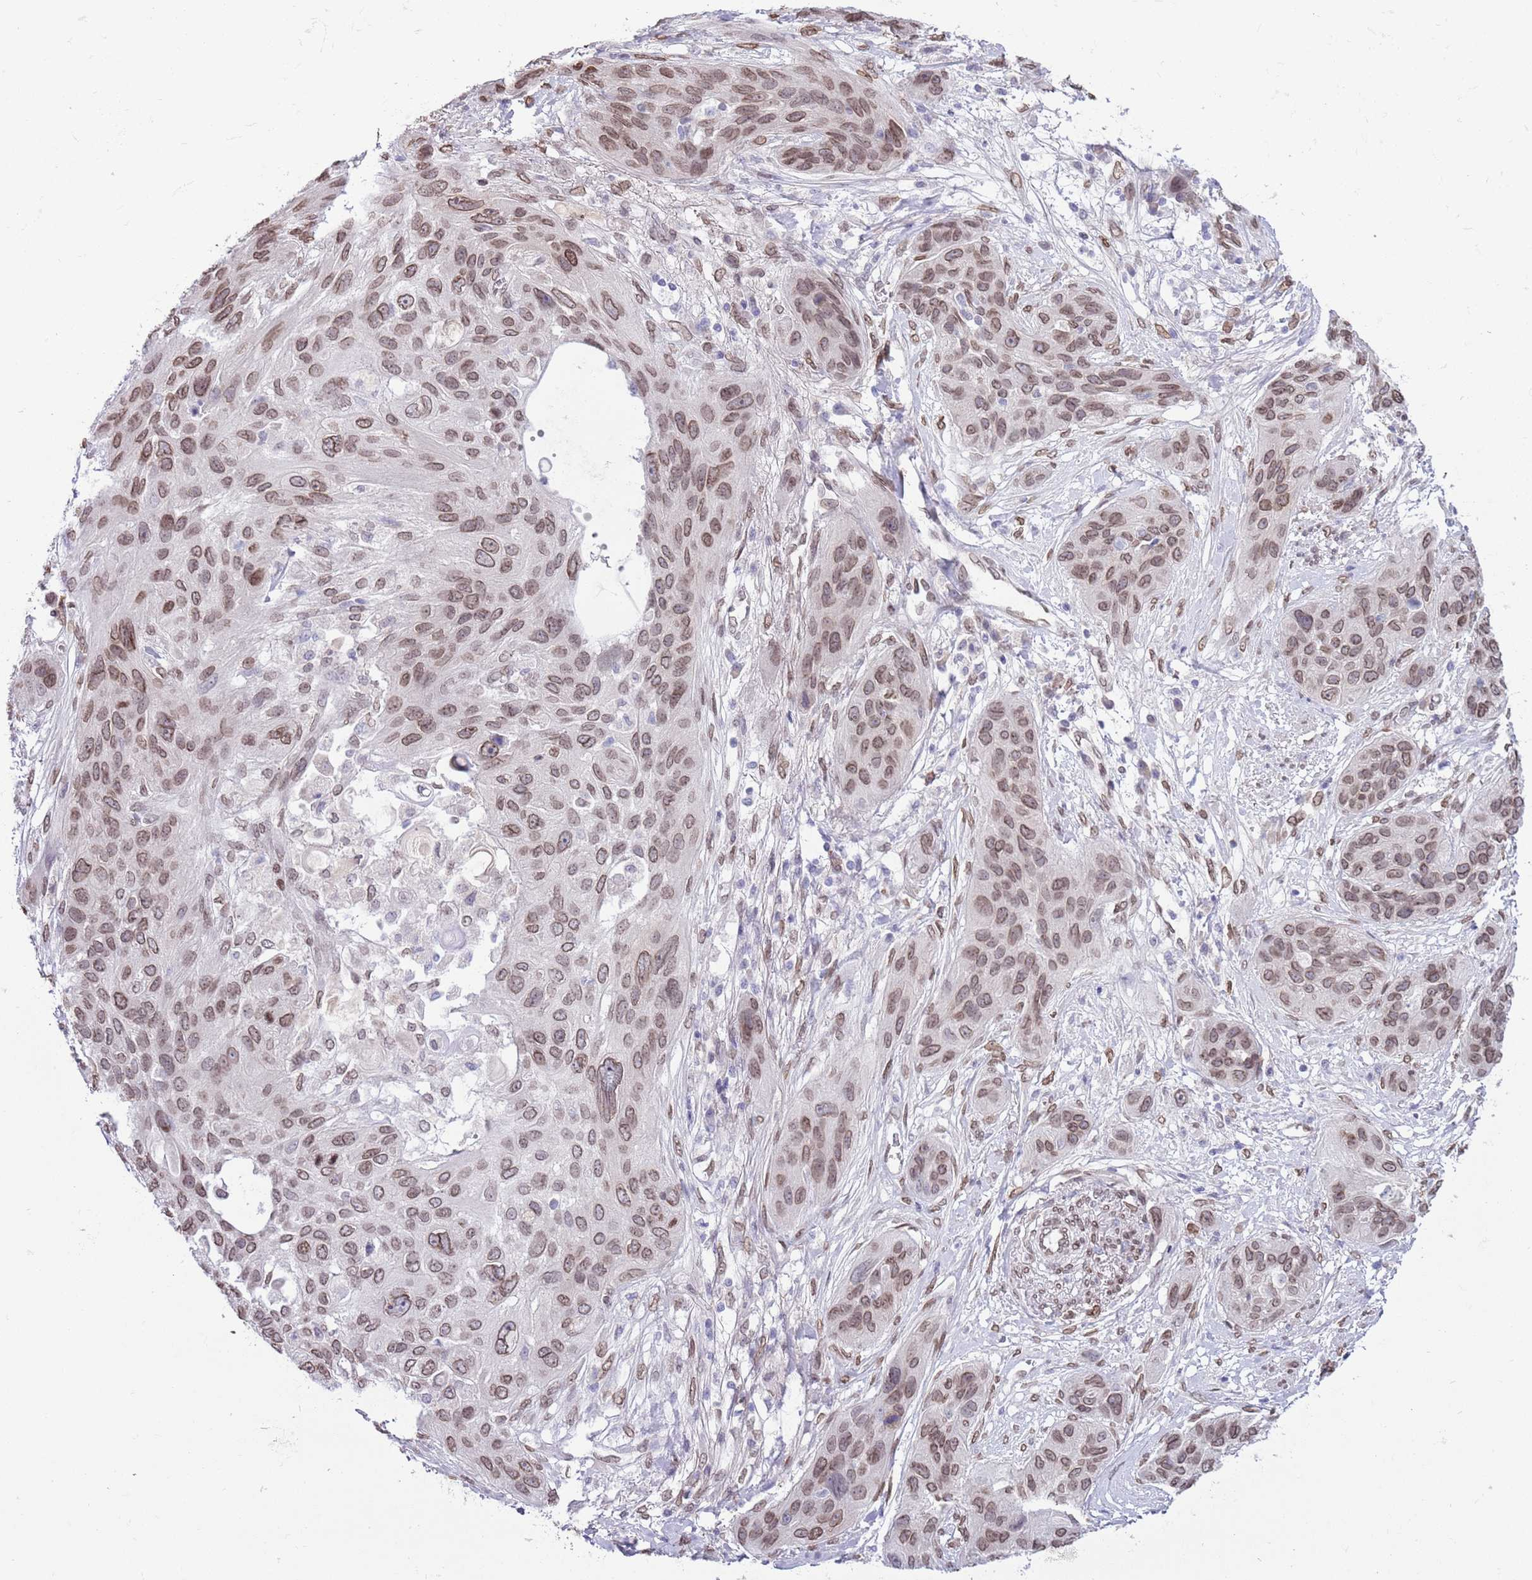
{"staining": {"intensity": "moderate", "quantity": ">75%", "location": "cytoplasmic/membranous,nuclear"}, "tissue": "lung cancer", "cell_type": "Tumor cells", "image_type": "cancer", "snomed": [{"axis": "morphology", "description": "Squamous cell carcinoma, NOS"}, {"axis": "topography", "description": "Lung"}], "caption": "Immunohistochemical staining of lung squamous cell carcinoma reveals medium levels of moderate cytoplasmic/membranous and nuclear staining in approximately >75% of tumor cells.", "gene": "ZGLP1", "patient": {"sex": "female", "age": 70}}